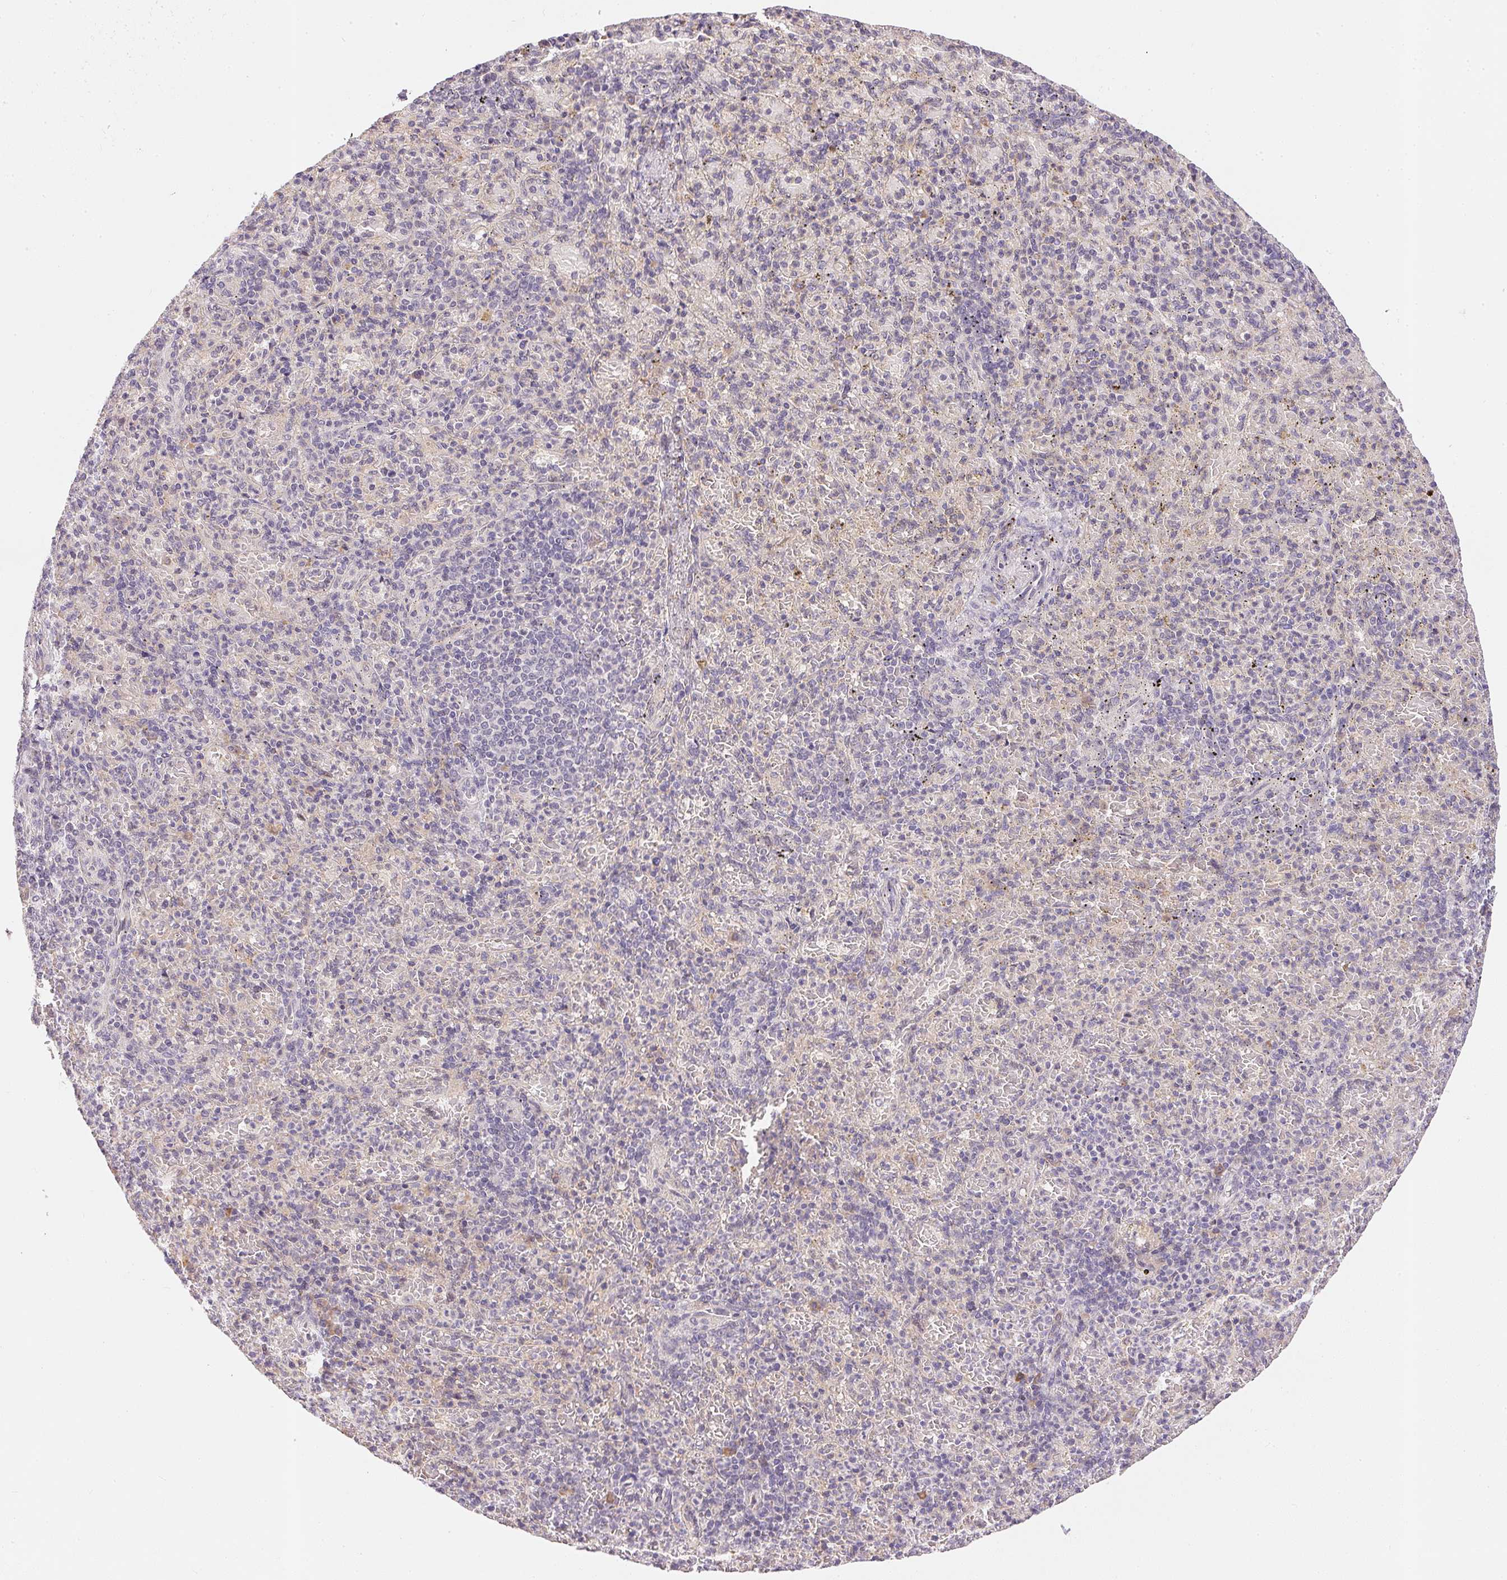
{"staining": {"intensity": "negative", "quantity": "none", "location": "none"}, "tissue": "spleen", "cell_type": "Cells in red pulp", "image_type": "normal", "snomed": [{"axis": "morphology", "description": "Normal tissue, NOS"}, {"axis": "topography", "description": "Spleen"}], "caption": "Micrograph shows no protein staining in cells in red pulp of benign spleen.", "gene": "TTC23L", "patient": {"sex": "female", "age": 74}}